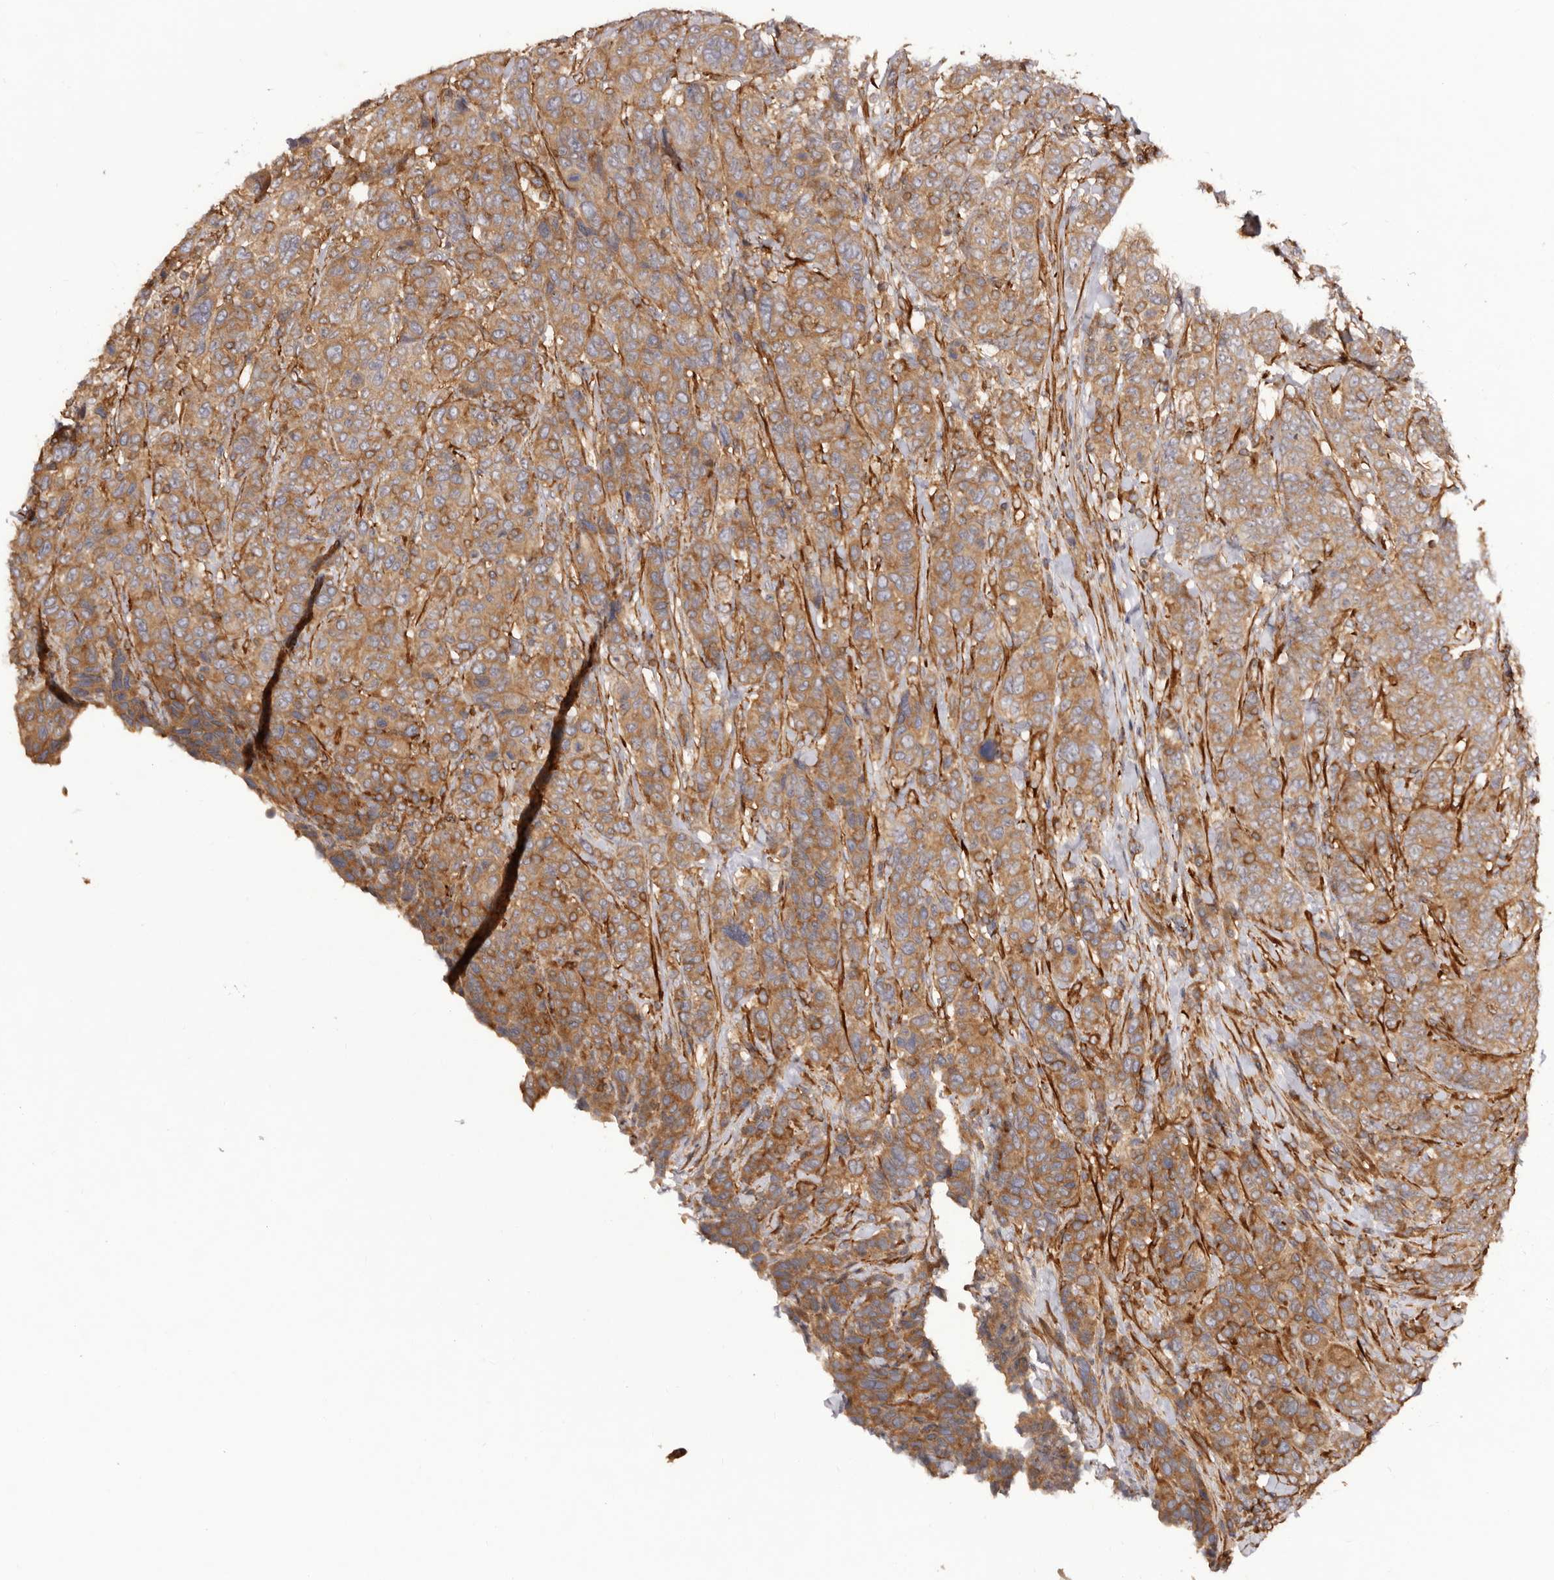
{"staining": {"intensity": "moderate", "quantity": ">75%", "location": "cytoplasmic/membranous"}, "tissue": "breast cancer", "cell_type": "Tumor cells", "image_type": "cancer", "snomed": [{"axis": "morphology", "description": "Duct carcinoma"}, {"axis": "topography", "description": "Breast"}], "caption": "This histopathology image displays breast cancer stained with immunohistochemistry (IHC) to label a protein in brown. The cytoplasmic/membranous of tumor cells show moderate positivity for the protein. Nuclei are counter-stained blue.", "gene": "RPS6", "patient": {"sex": "female", "age": 37}}